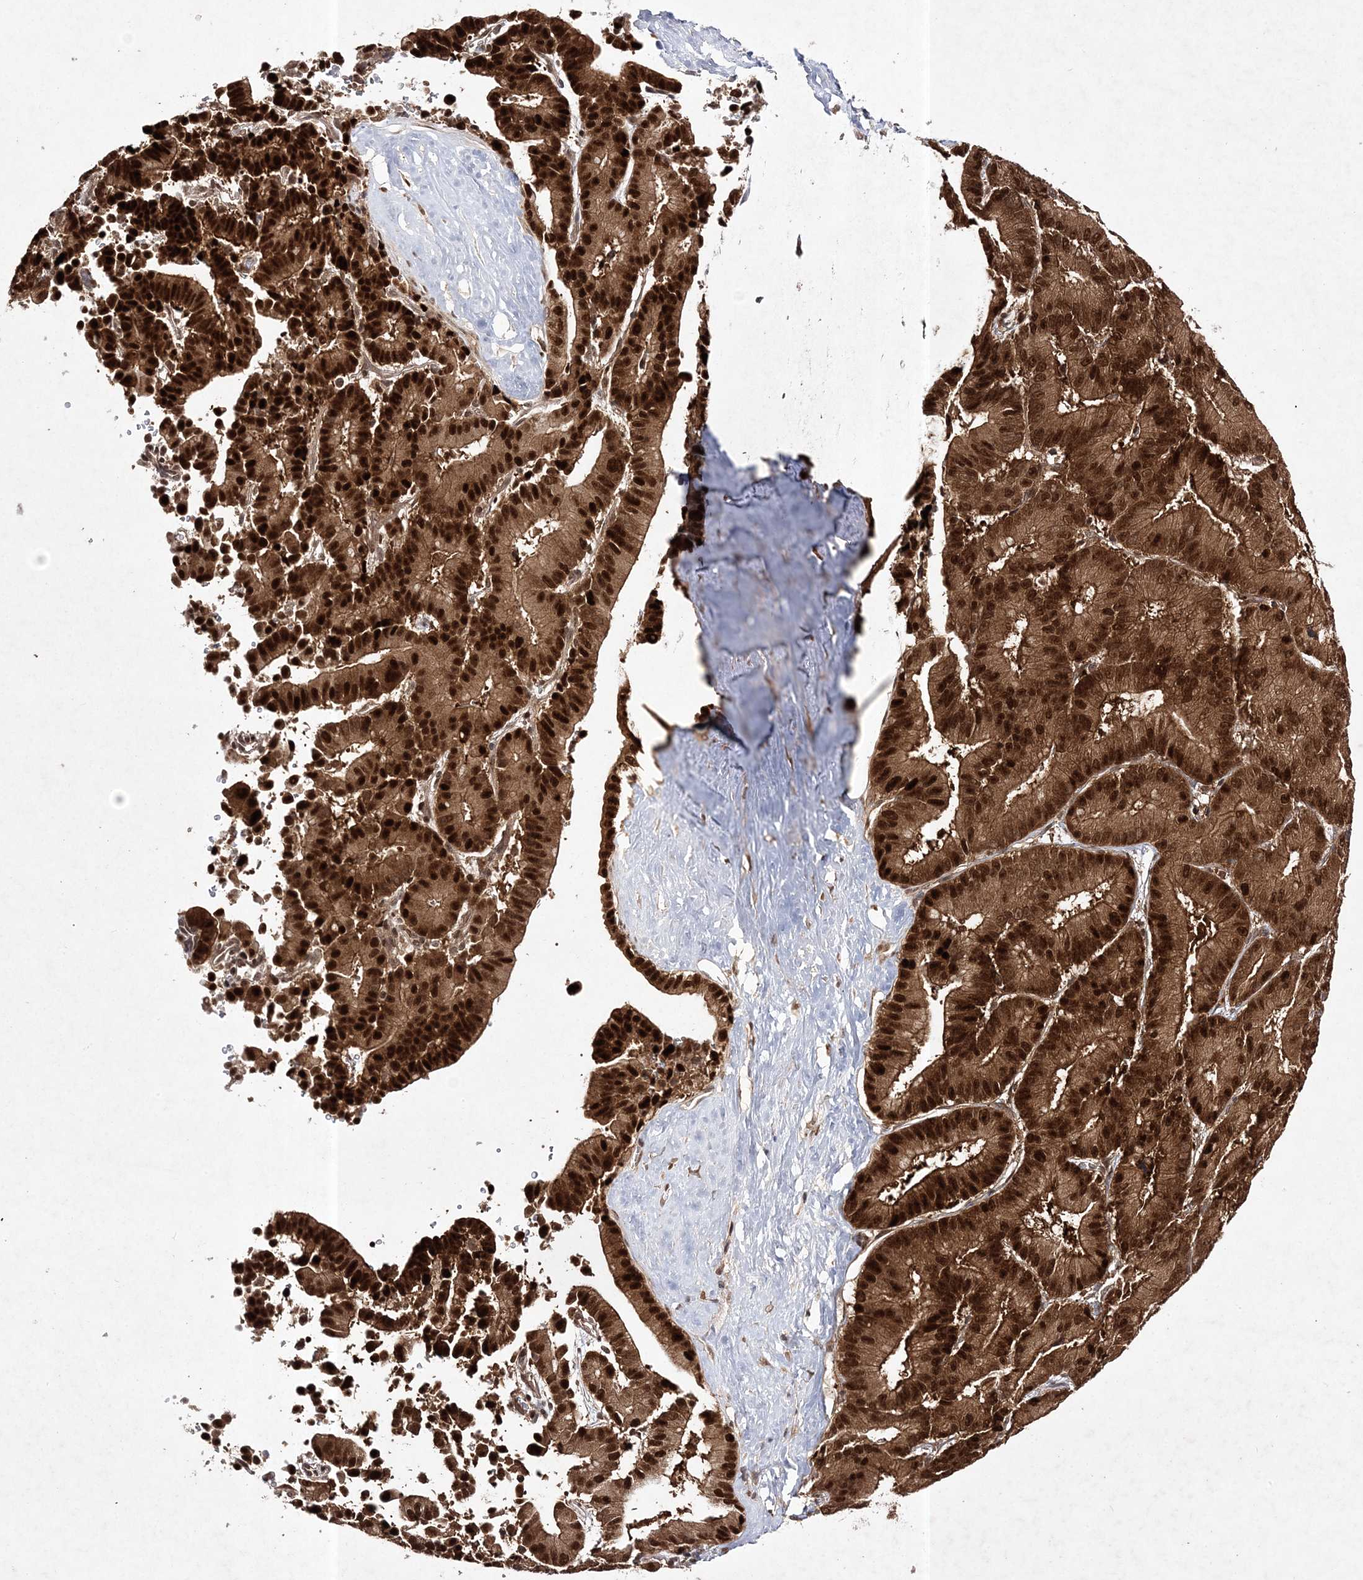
{"staining": {"intensity": "strong", "quantity": ">75%", "location": "cytoplasmic/membranous,nuclear"}, "tissue": "liver cancer", "cell_type": "Tumor cells", "image_type": "cancer", "snomed": [{"axis": "morphology", "description": "Cholangiocarcinoma"}, {"axis": "topography", "description": "Liver"}], "caption": "A brown stain shows strong cytoplasmic/membranous and nuclear expression of a protein in human liver cancer tumor cells.", "gene": "NIF3L1", "patient": {"sex": "female", "age": 75}}